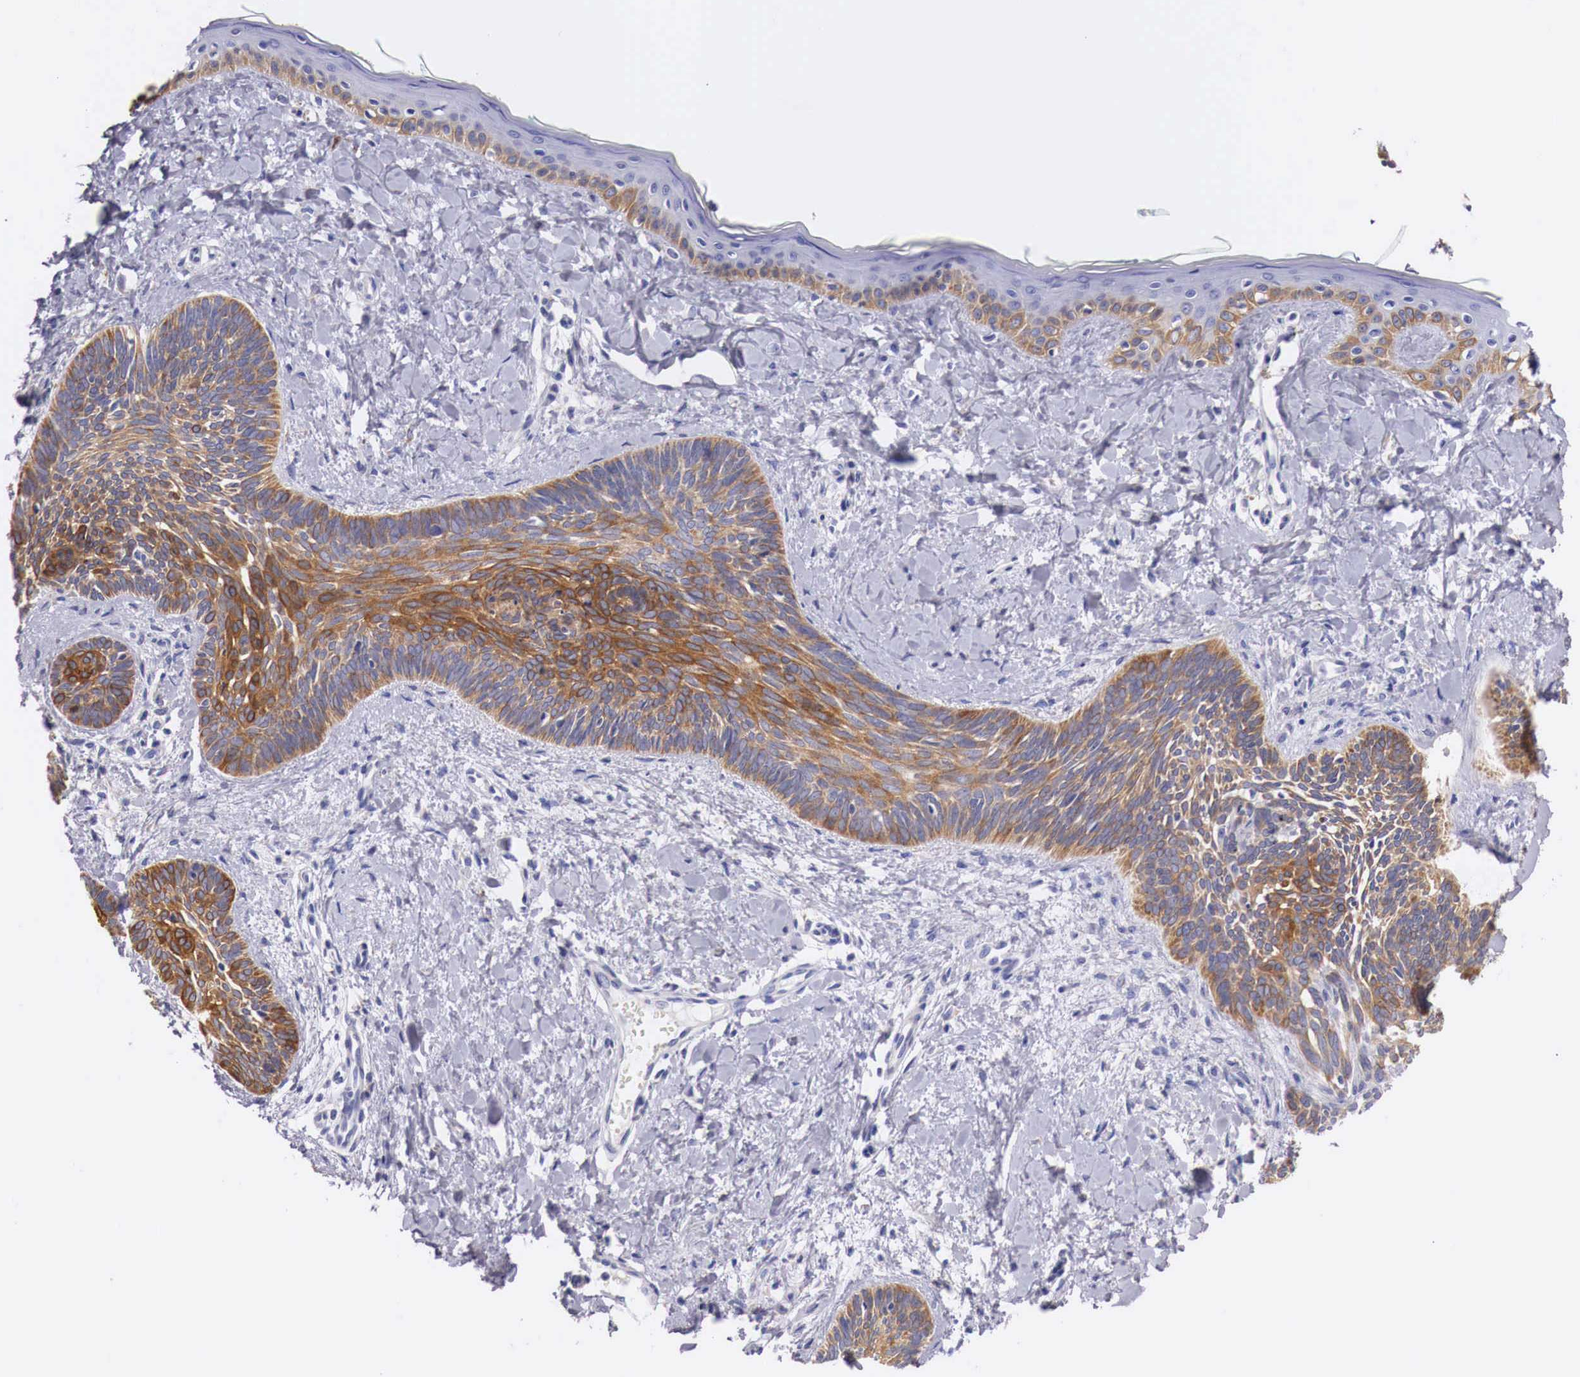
{"staining": {"intensity": "weak", "quantity": ">75%", "location": "cytoplasmic/membranous"}, "tissue": "skin cancer", "cell_type": "Tumor cells", "image_type": "cancer", "snomed": [{"axis": "morphology", "description": "Basal cell carcinoma"}, {"axis": "topography", "description": "Skin"}], "caption": "Brown immunohistochemical staining in basal cell carcinoma (skin) reveals weak cytoplasmic/membranous positivity in approximately >75% of tumor cells. (DAB = brown stain, brightfield microscopy at high magnification).", "gene": "NREP", "patient": {"sex": "female", "age": 81}}